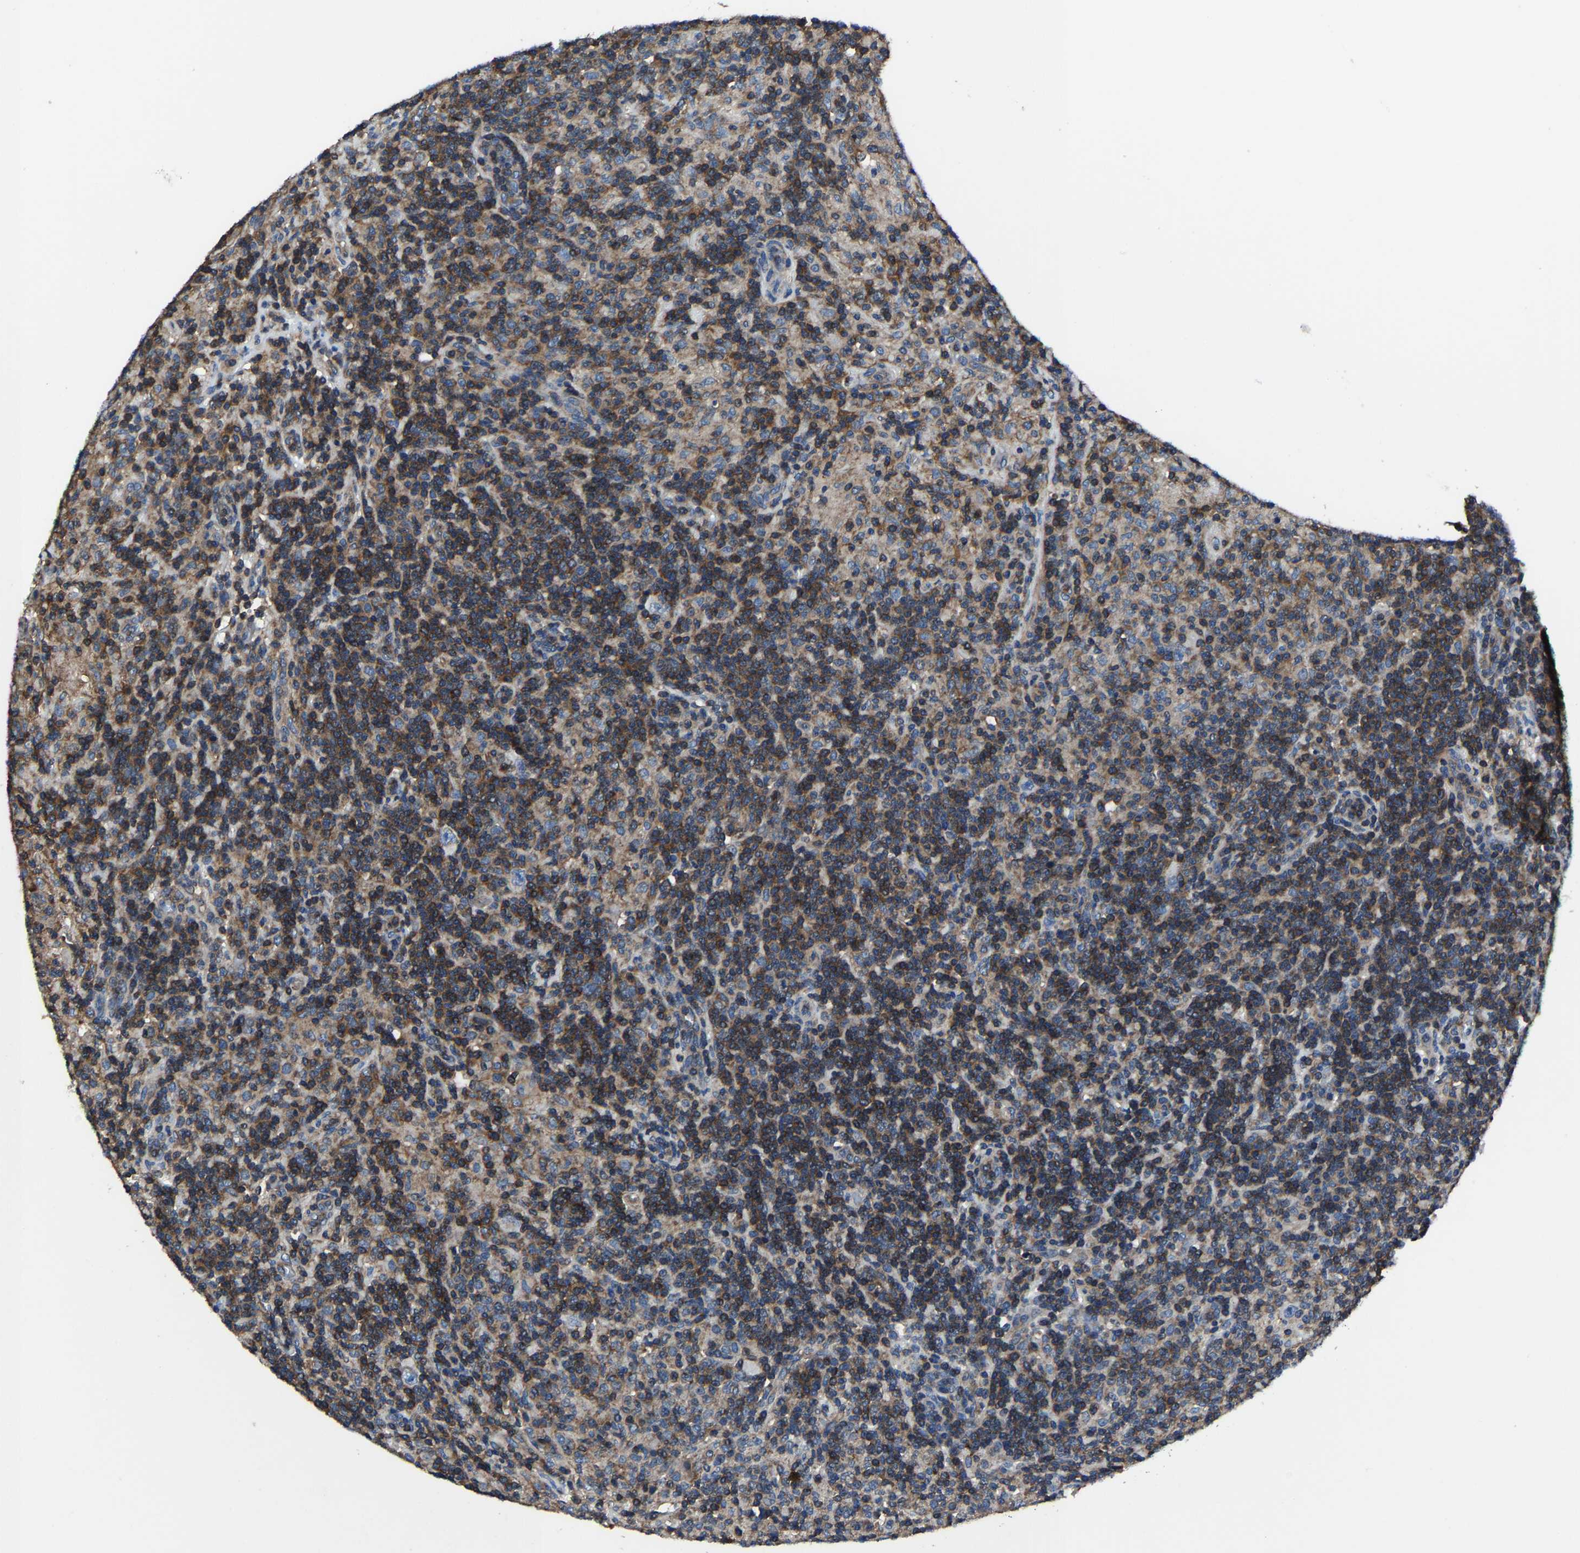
{"staining": {"intensity": "negative", "quantity": "none", "location": "none"}, "tissue": "lymphoma", "cell_type": "Tumor cells", "image_type": "cancer", "snomed": [{"axis": "morphology", "description": "Hodgkin's disease, NOS"}, {"axis": "topography", "description": "Lymph node"}], "caption": "High power microscopy photomicrograph of an IHC photomicrograph of Hodgkin's disease, revealing no significant expression in tumor cells.", "gene": "KIAA1958", "patient": {"sex": "male", "age": 70}}